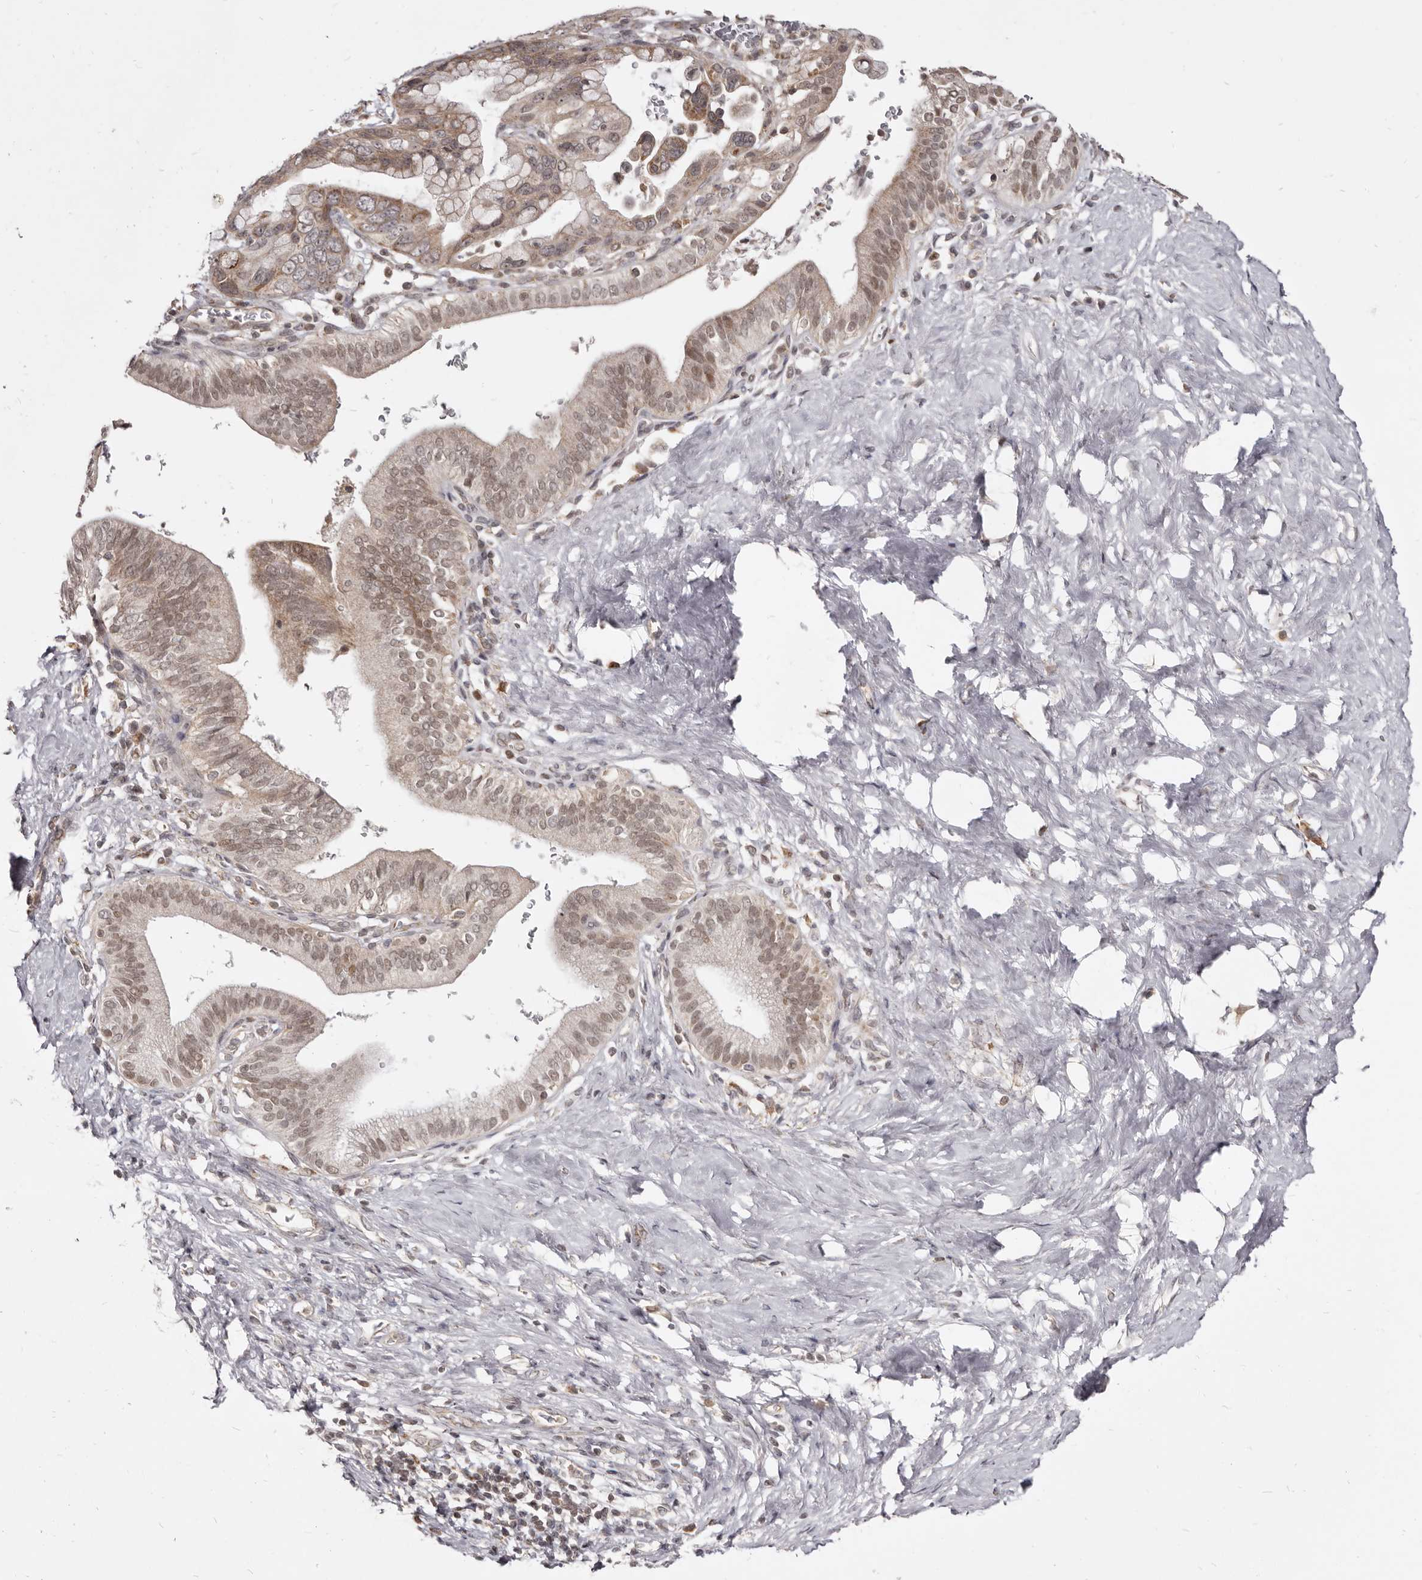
{"staining": {"intensity": "weak", "quantity": ">75%", "location": "cytoplasmic/membranous,nuclear"}, "tissue": "pancreatic cancer", "cell_type": "Tumor cells", "image_type": "cancer", "snomed": [{"axis": "morphology", "description": "Adenocarcinoma, NOS"}, {"axis": "topography", "description": "Pancreas"}], "caption": "Immunohistochemical staining of pancreatic adenocarcinoma exhibits weak cytoplasmic/membranous and nuclear protein staining in approximately >75% of tumor cells.", "gene": "THUMPD1", "patient": {"sex": "female", "age": 72}}